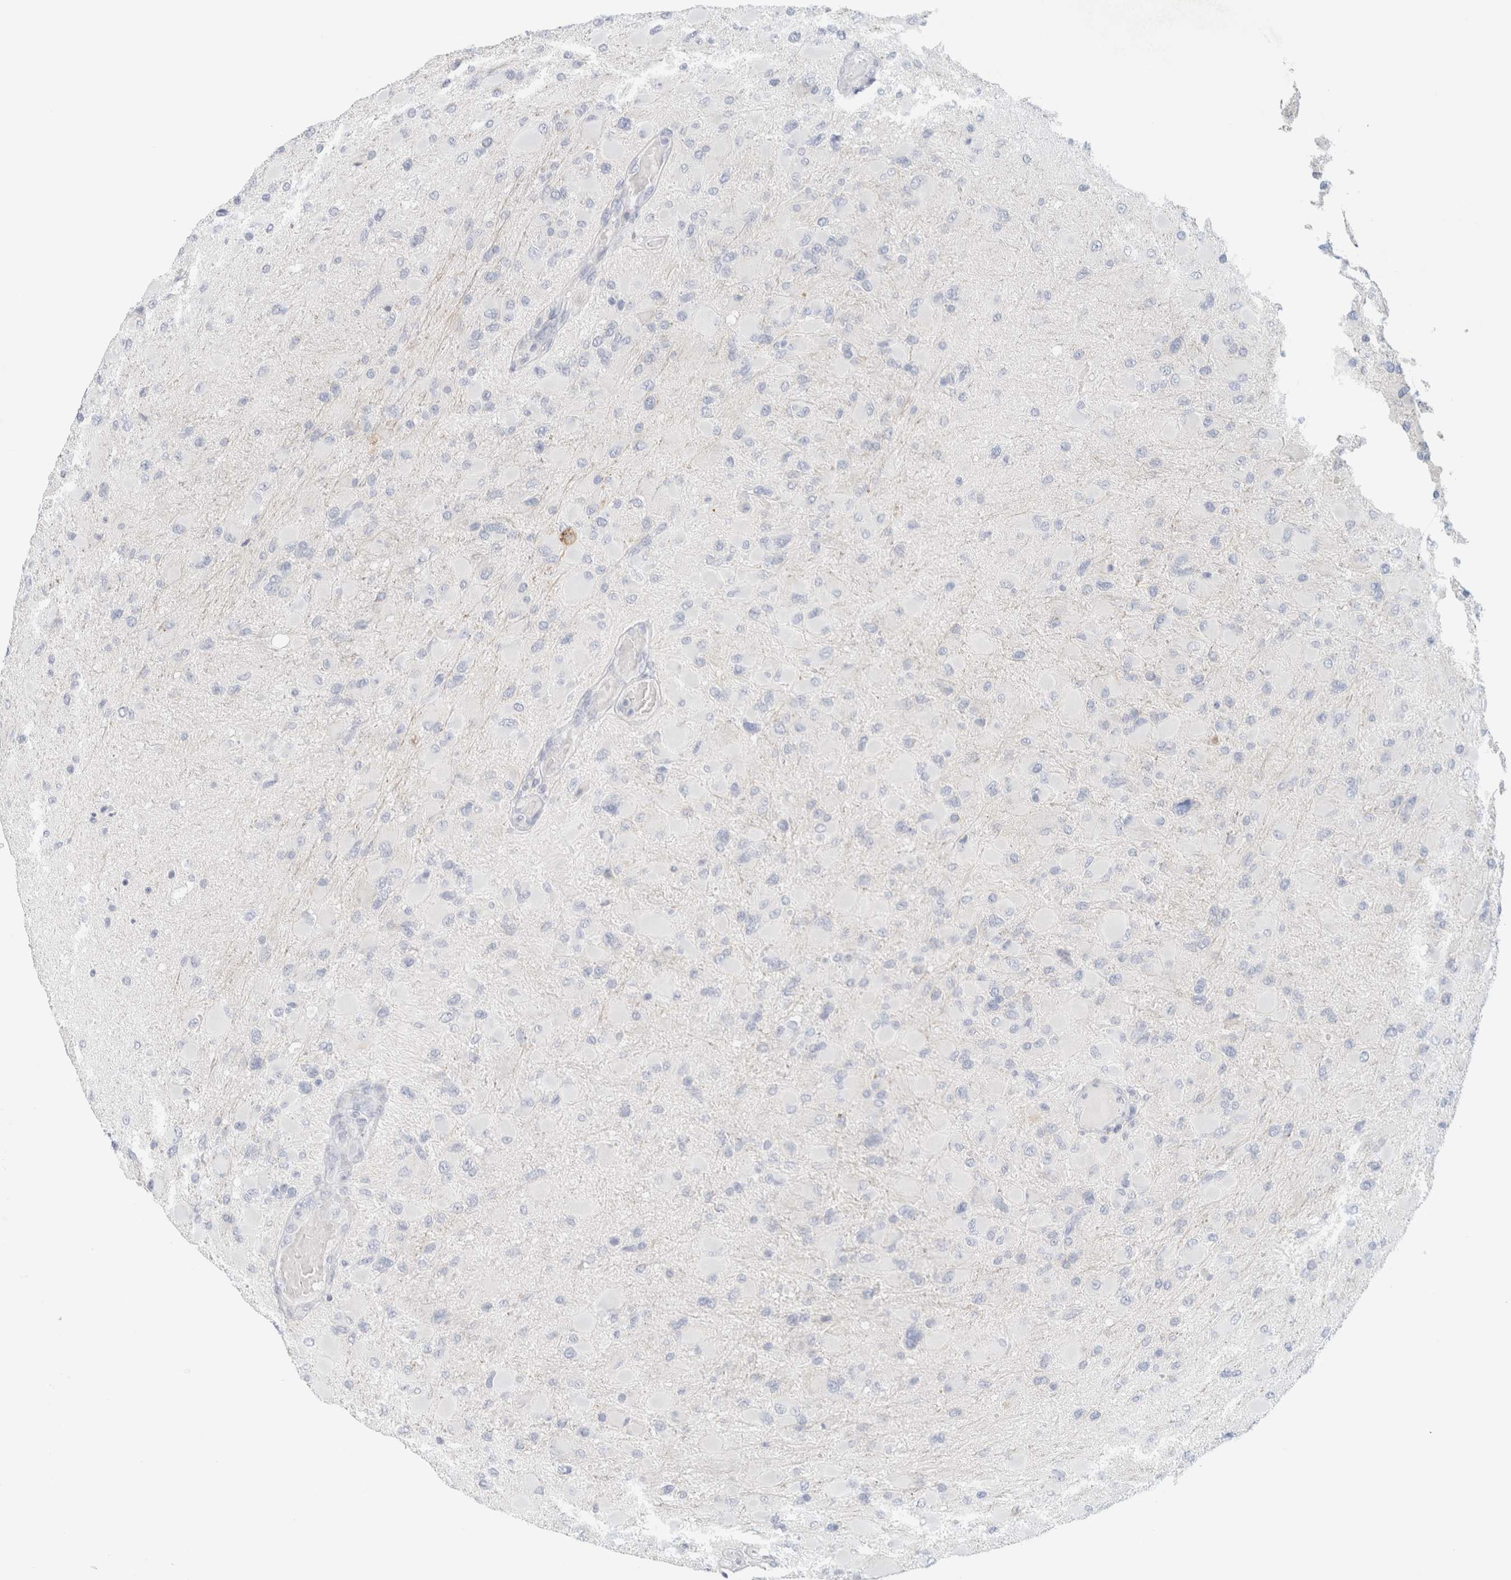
{"staining": {"intensity": "negative", "quantity": "none", "location": "none"}, "tissue": "glioma", "cell_type": "Tumor cells", "image_type": "cancer", "snomed": [{"axis": "morphology", "description": "Glioma, malignant, High grade"}, {"axis": "topography", "description": "Cerebral cortex"}], "caption": "Histopathology image shows no significant protein expression in tumor cells of glioma. (IHC, brightfield microscopy, high magnification).", "gene": "HEXD", "patient": {"sex": "female", "age": 36}}